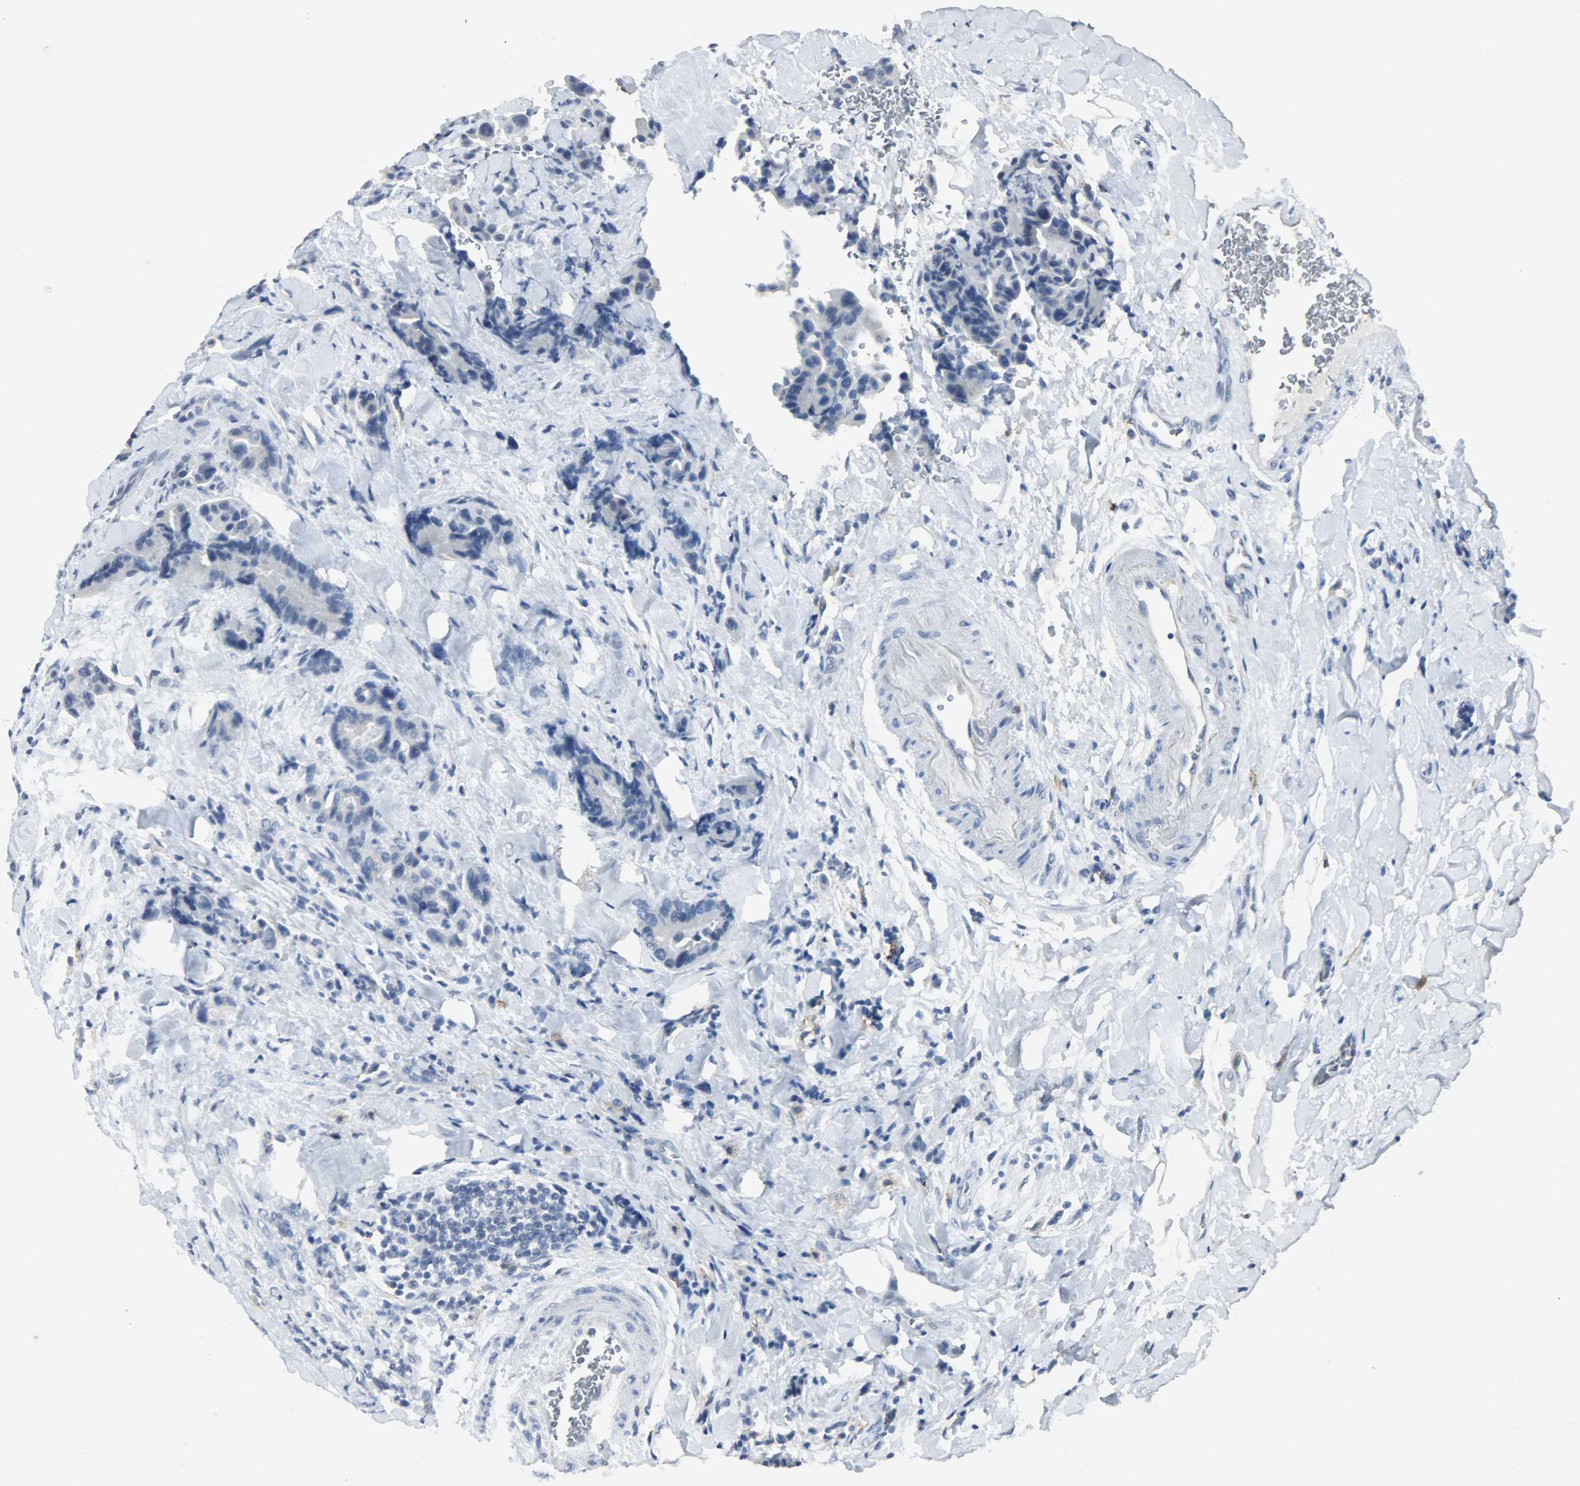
{"staining": {"intensity": "negative", "quantity": "none", "location": "none"}, "tissue": "colorectal cancer", "cell_type": "Tumor cells", "image_type": "cancer", "snomed": [{"axis": "morphology", "description": "Normal tissue, NOS"}, {"axis": "morphology", "description": "Adenocarcinoma, NOS"}, {"axis": "topography", "description": "Colon"}], "caption": "DAB (3,3'-diaminobenzidine) immunohistochemical staining of adenocarcinoma (colorectal) reveals no significant positivity in tumor cells.", "gene": "KIT", "patient": {"sex": "male", "age": 82}}